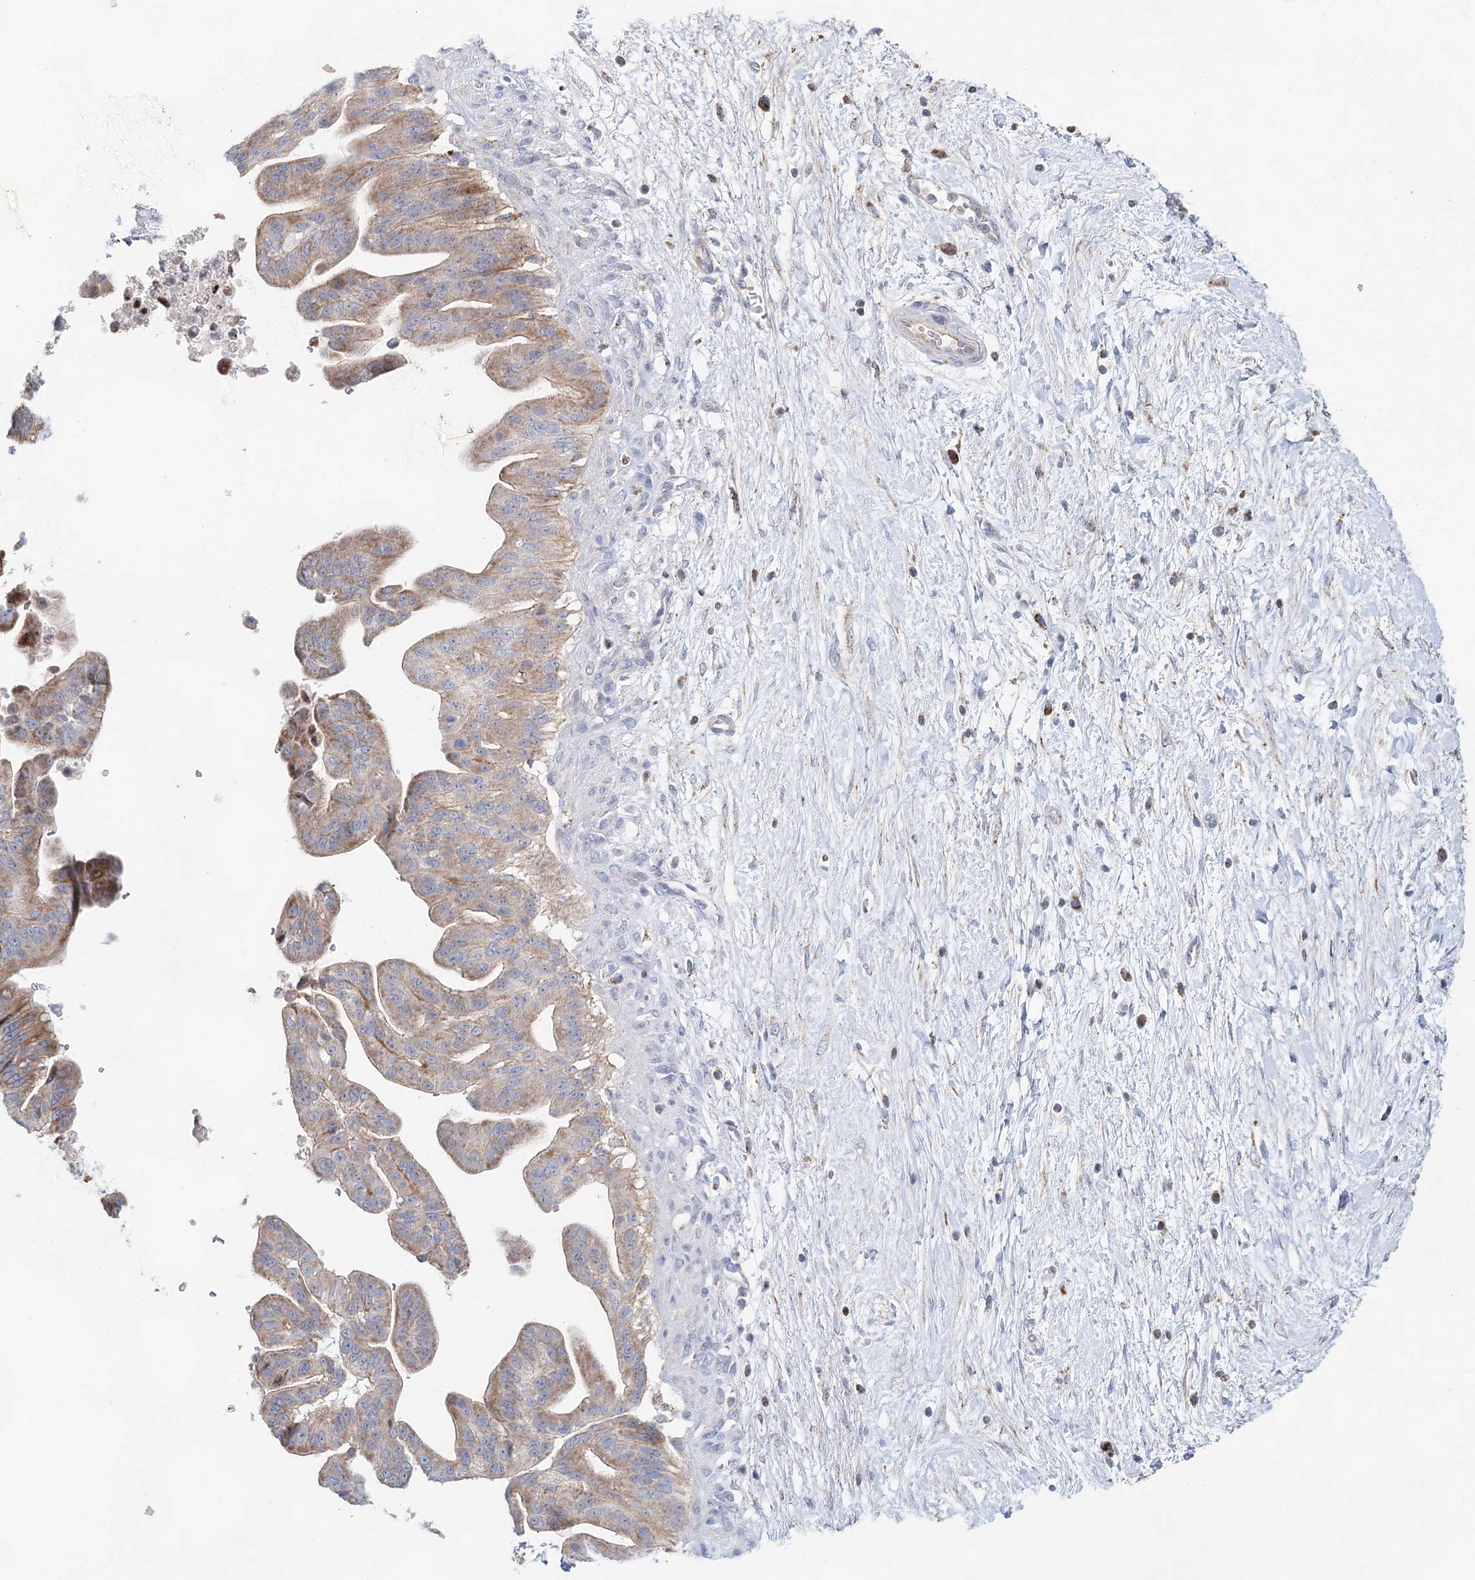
{"staining": {"intensity": "moderate", "quantity": ">75%", "location": "cytoplasmic/membranous"}, "tissue": "pancreatic cancer", "cell_type": "Tumor cells", "image_type": "cancer", "snomed": [{"axis": "morphology", "description": "Adenocarcinoma, NOS"}, {"axis": "topography", "description": "Pancreas"}], "caption": "IHC (DAB) staining of pancreatic cancer (adenocarcinoma) exhibits moderate cytoplasmic/membranous protein positivity in approximately >75% of tumor cells. The staining was performed using DAB, with brown indicating positive protein expression. Nuclei are stained blue with hematoxylin.", "gene": "XPO6", "patient": {"sex": "male", "age": 68}}